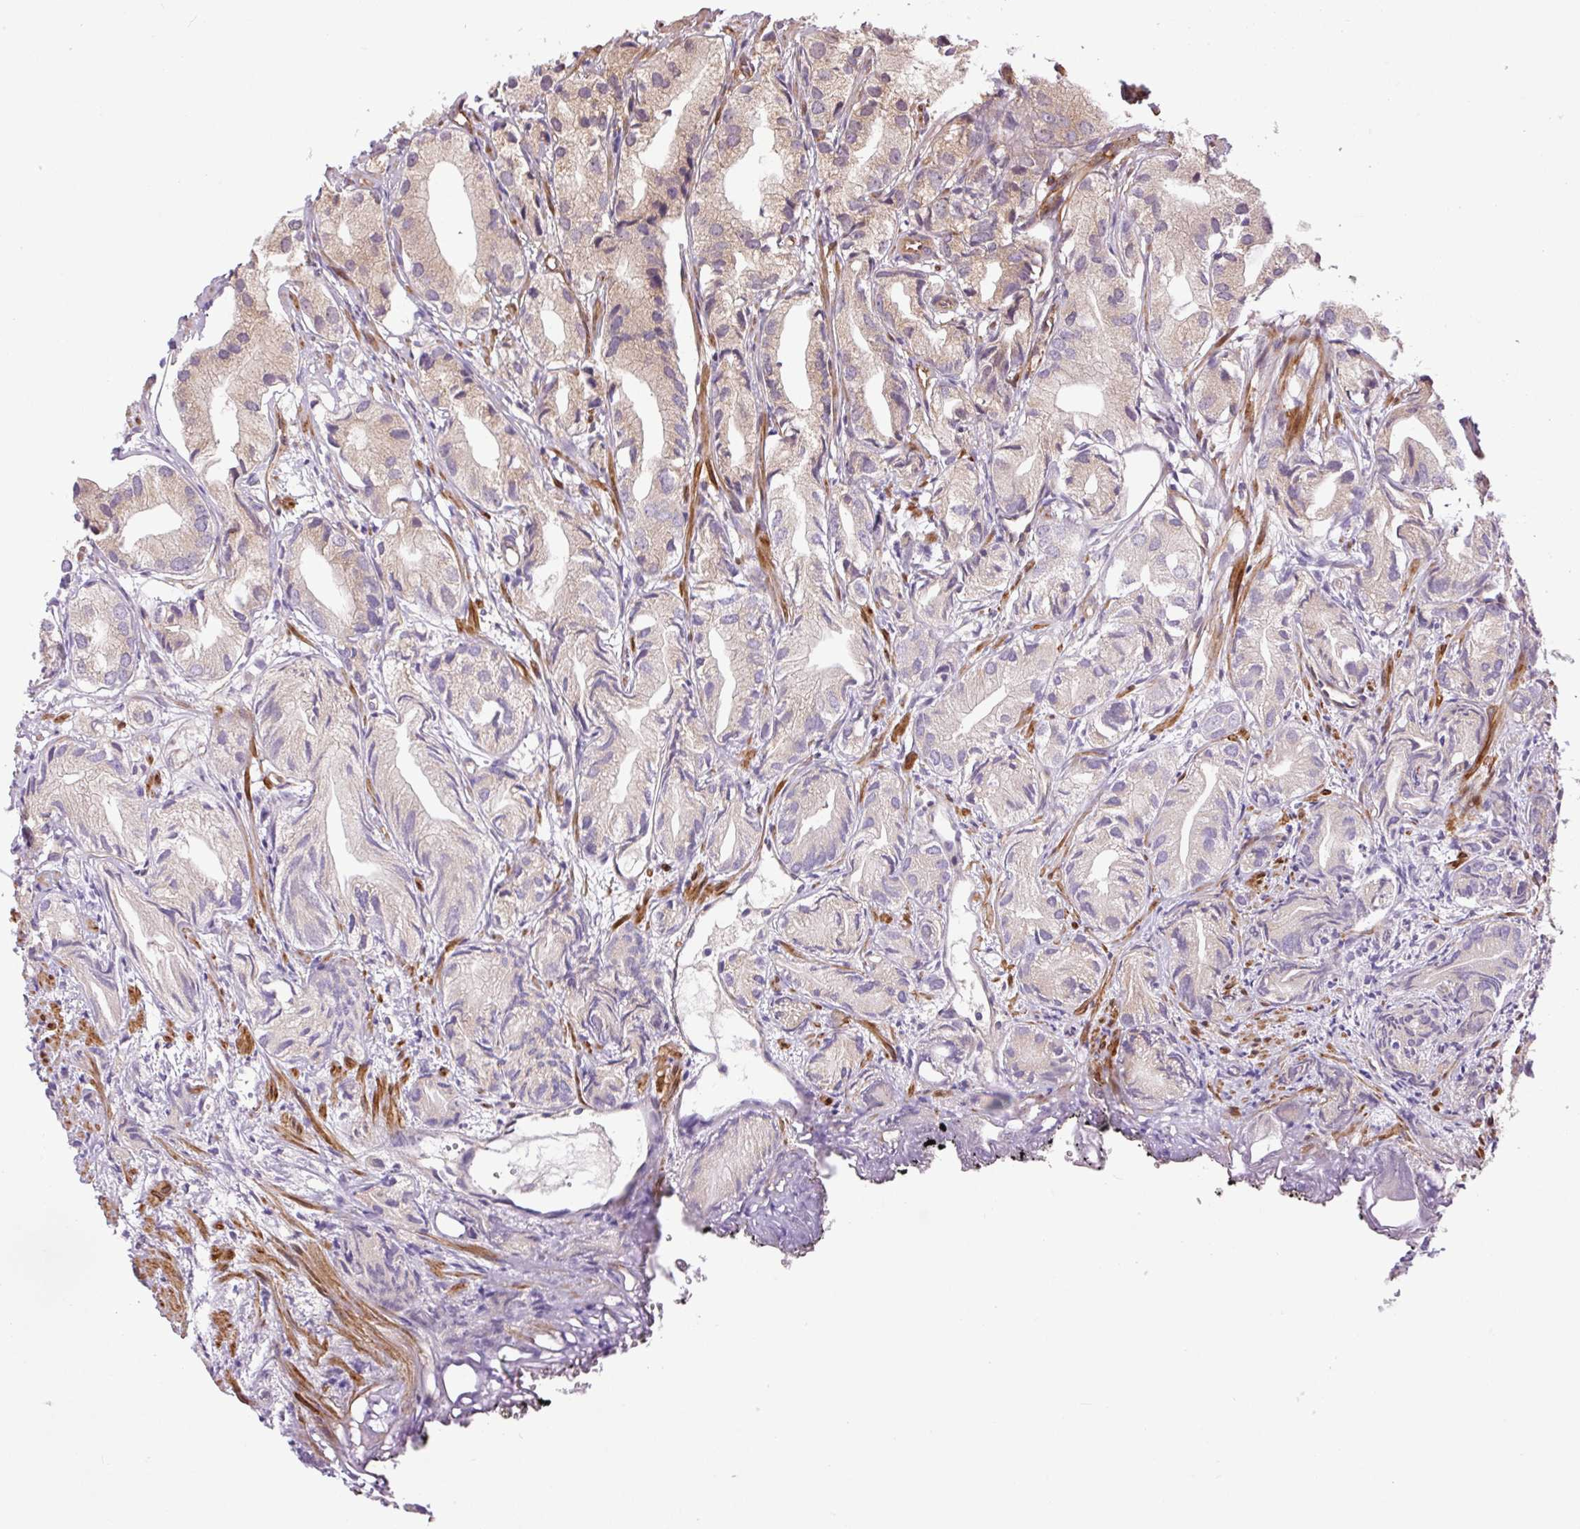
{"staining": {"intensity": "weak", "quantity": "25%-75%", "location": "cytoplasmic/membranous"}, "tissue": "prostate cancer", "cell_type": "Tumor cells", "image_type": "cancer", "snomed": [{"axis": "morphology", "description": "Adenocarcinoma, High grade"}, {"axis": "topography", "description": "Prostate"}], "caption": "A brown stain highlights weak cytoplasmic/membranous expression of a protein in human prostate high-grade adenocarcinoma tumor cells.", "gene": "SEPTIN10", "patient": {"sex": "male", "age": 82}}